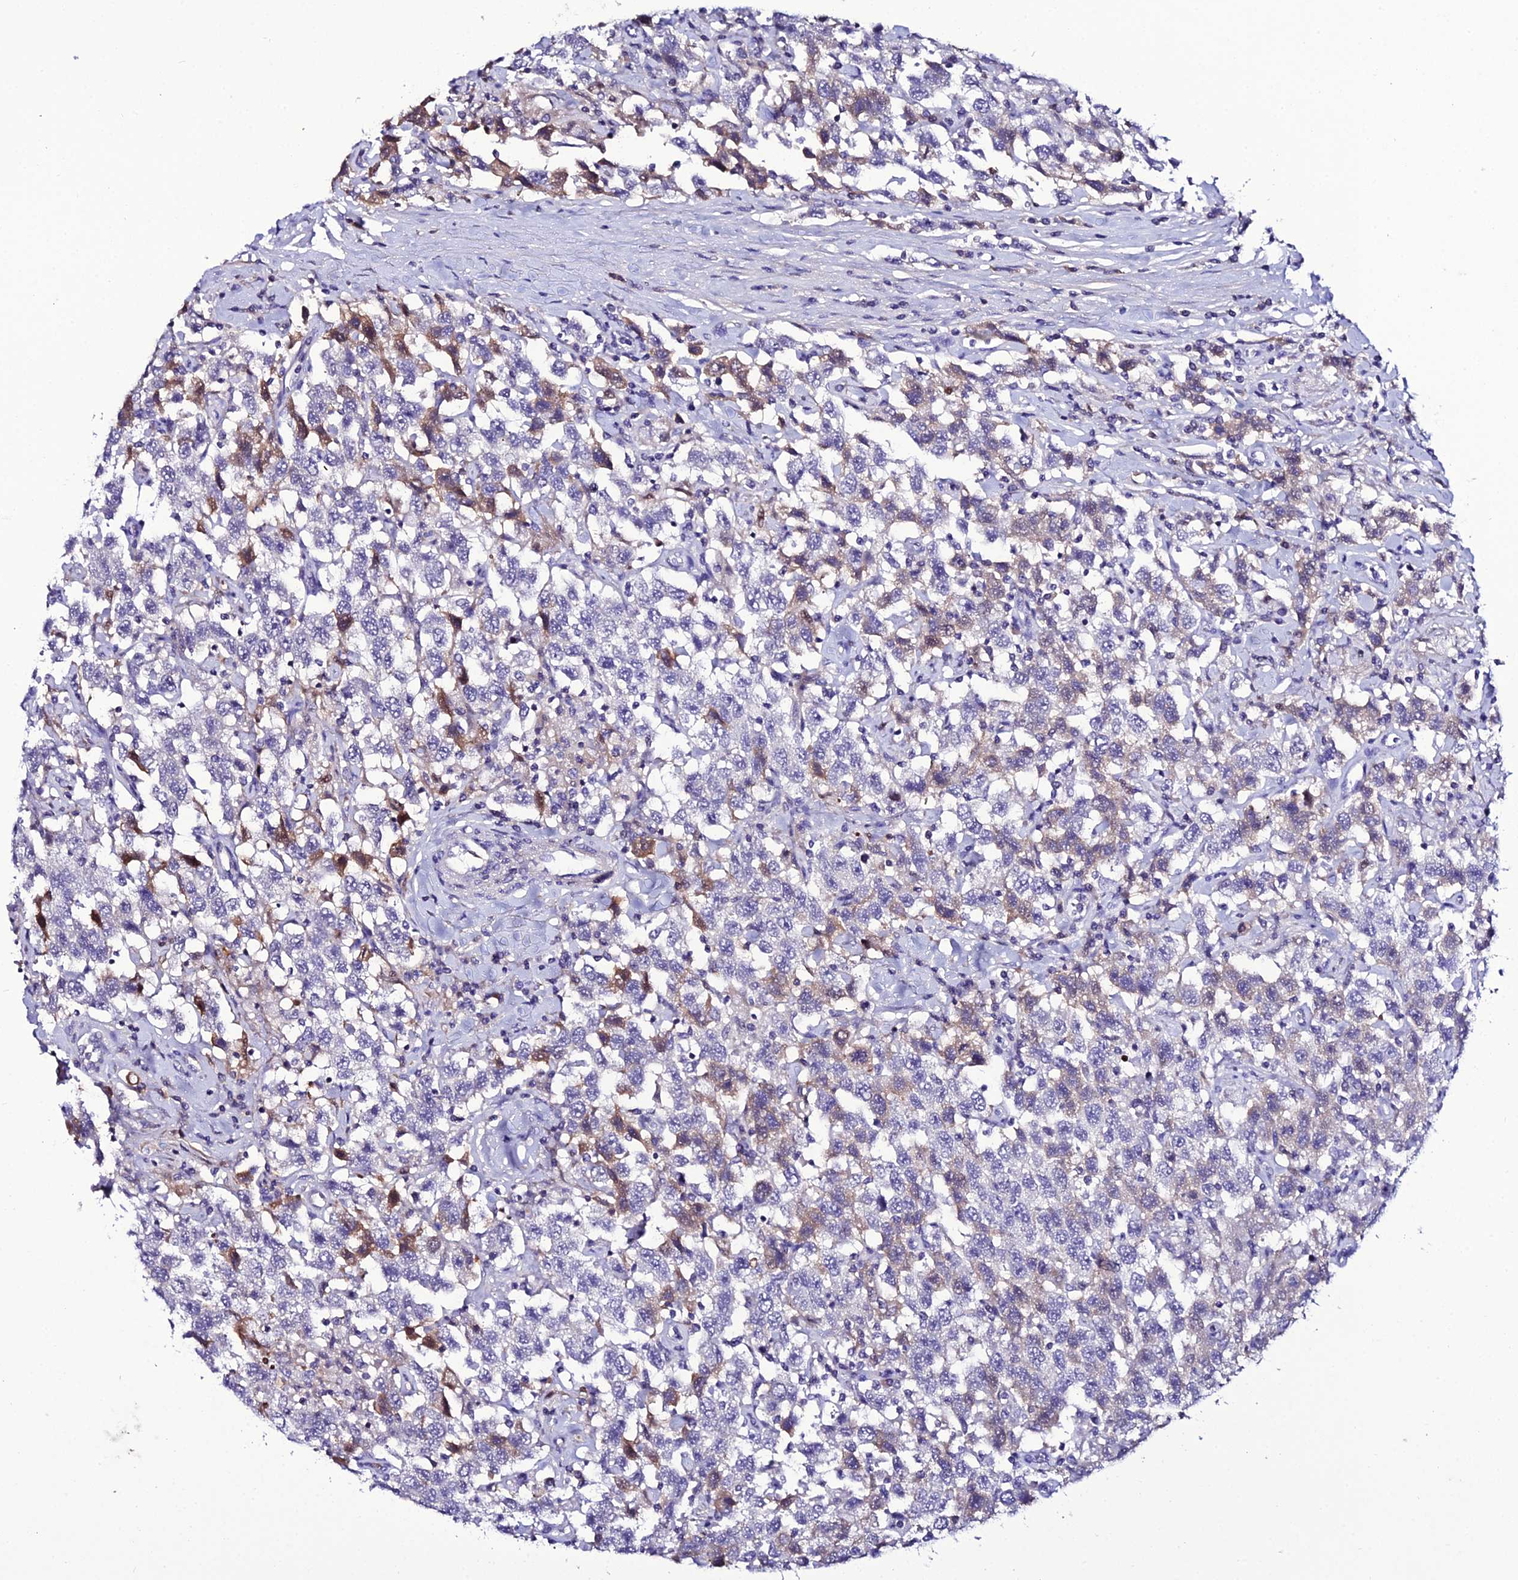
{"staining": {"intensity": "moderate", "quantity": "<25%", "location": "cytoplasmic/membranous,nuclear"}, "tissue": "testis cancer", "cell_type": "Tumor cells", "image_type": "cancer", "snomed": [{"axis": "morphology", "description": "Seminoma, NOS"}, {"axis": "topography", "description": "Testis"}], "caption": "Immunohistochemistry staining of testis cancer, which exhibits low levels of moderate cytoplasmic/membranous and nuclear positivity in approximately <25% of tumor cells indicating moderate cytoplasmic/membranous and nuclear protein staining. The staining was performed using DAB (brown) for protein detection and nuclei were counterstained in hematoxylin (blue).", "gene": "DEFB132", "patient": {"sex": "male", "age": 41}}